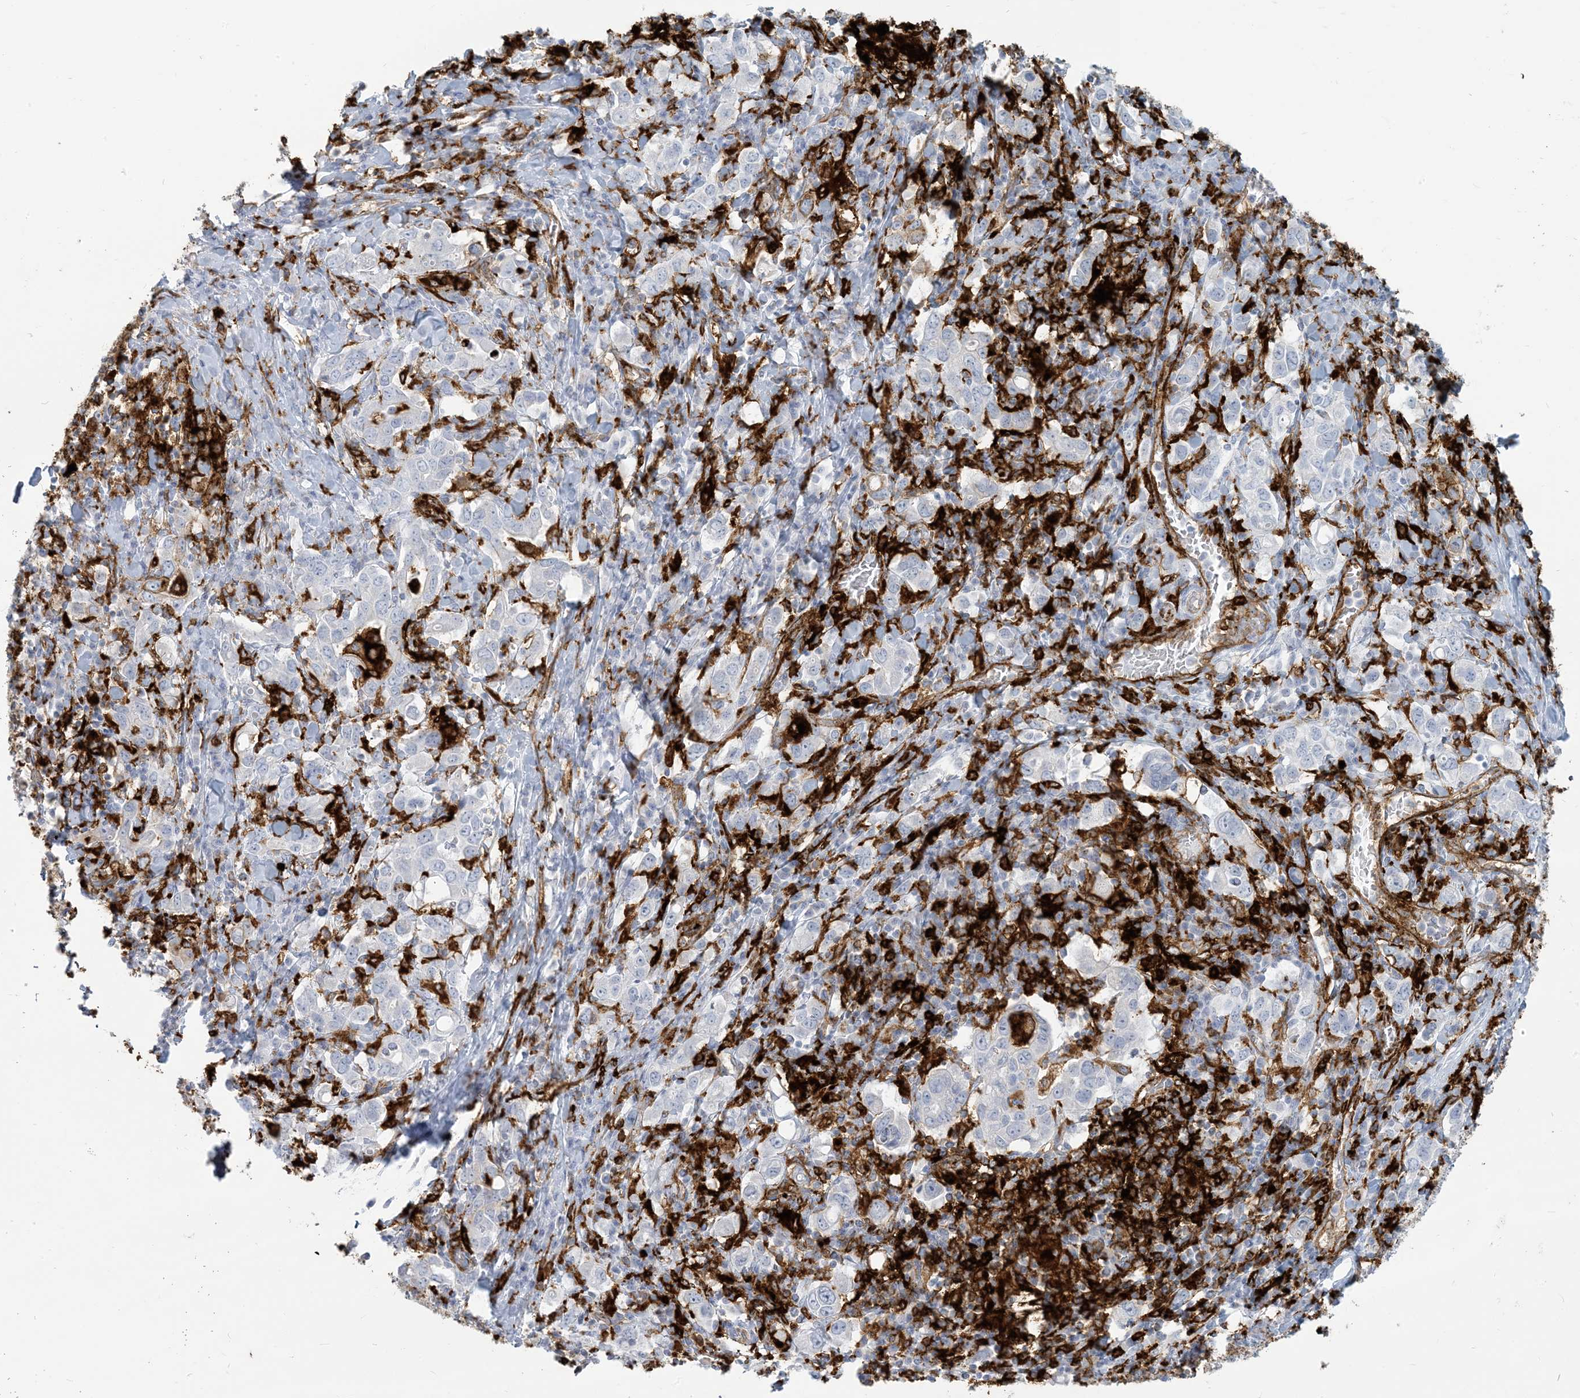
{"staining": {"intensity": "negative", "quantity": "none", "location": "none"}, "tissue": "stomach cancer", "cell_type": "Tumor cells", "image_type": "cancer", "snomed": [{"axis": "morphology", "description": "Adenocarcinoma, NOS"}, {"axis": "topography", "description": "Stomach, upper"}], "caption": "The histopathology image demonstrates no significant positivity in tumor cells of stomach cancer (adenocarcinoma). (DAB IHC with hematoxylin counter stain).", "gene": "HLA-DRB1", "patient": {"sex": "male", "age": 62}}